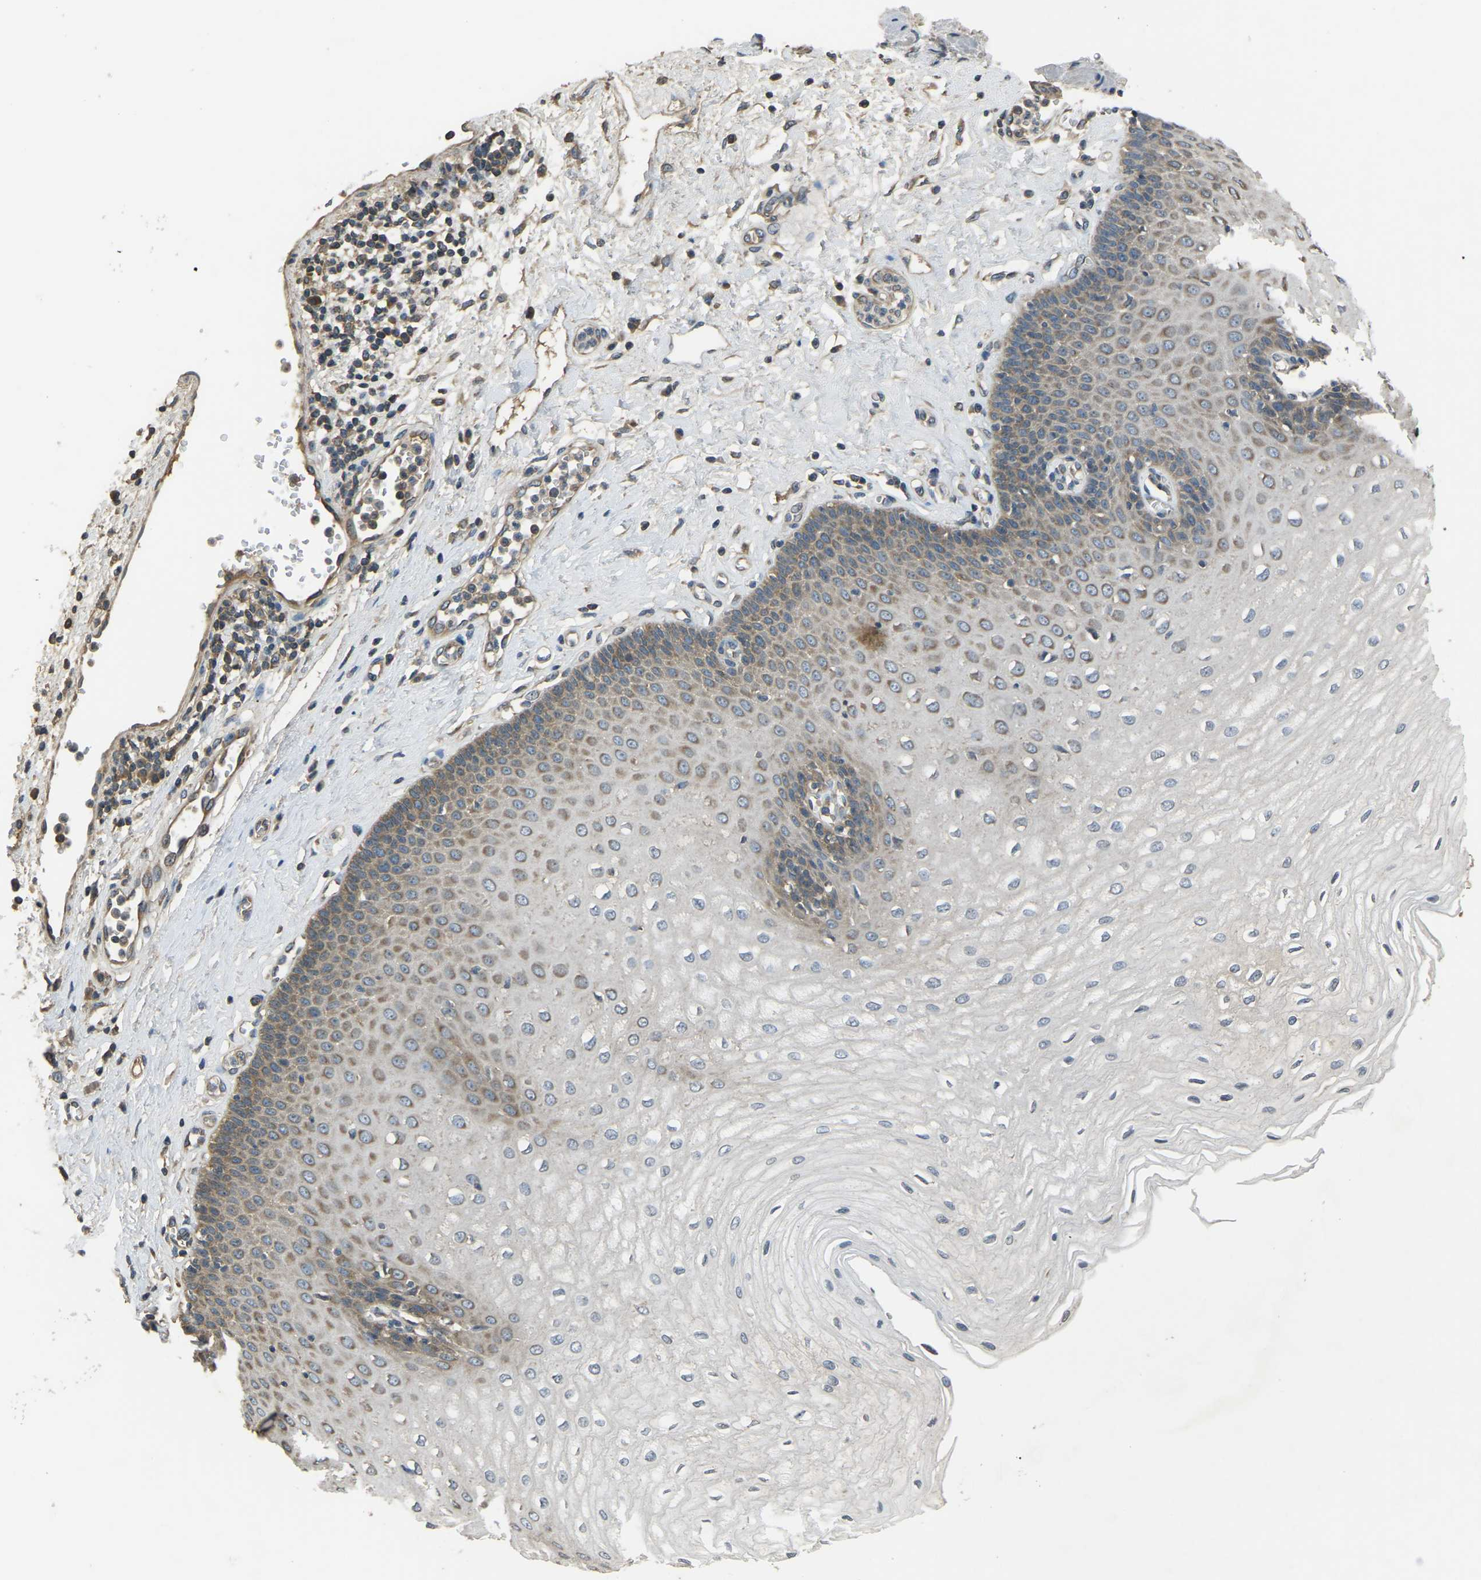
{"staining": {"intensity": "moderate", "quantity": "25%-75%", "location": "cytoplasmic/membranous"}, "tissue": "esophagus", "cell_type": "Squamous epithelial cells", "image_type": "normal", "snomed": [{"axis": "morphology", "description": "Normal tissue, NOS"}, {"axis": "morphology", "description": "Squamous cell carcinoma, NOS"}, {"axis": "topography", "description": "Esophagus"}], "caption": "This is a histology image of IHC staining of normal esophagus, which shows moderate expression in the cytoplasmic/membranous of squamous epithelial cells.", "gene": "AIMP1", "patient": {"sex": "male", "age": 65}}